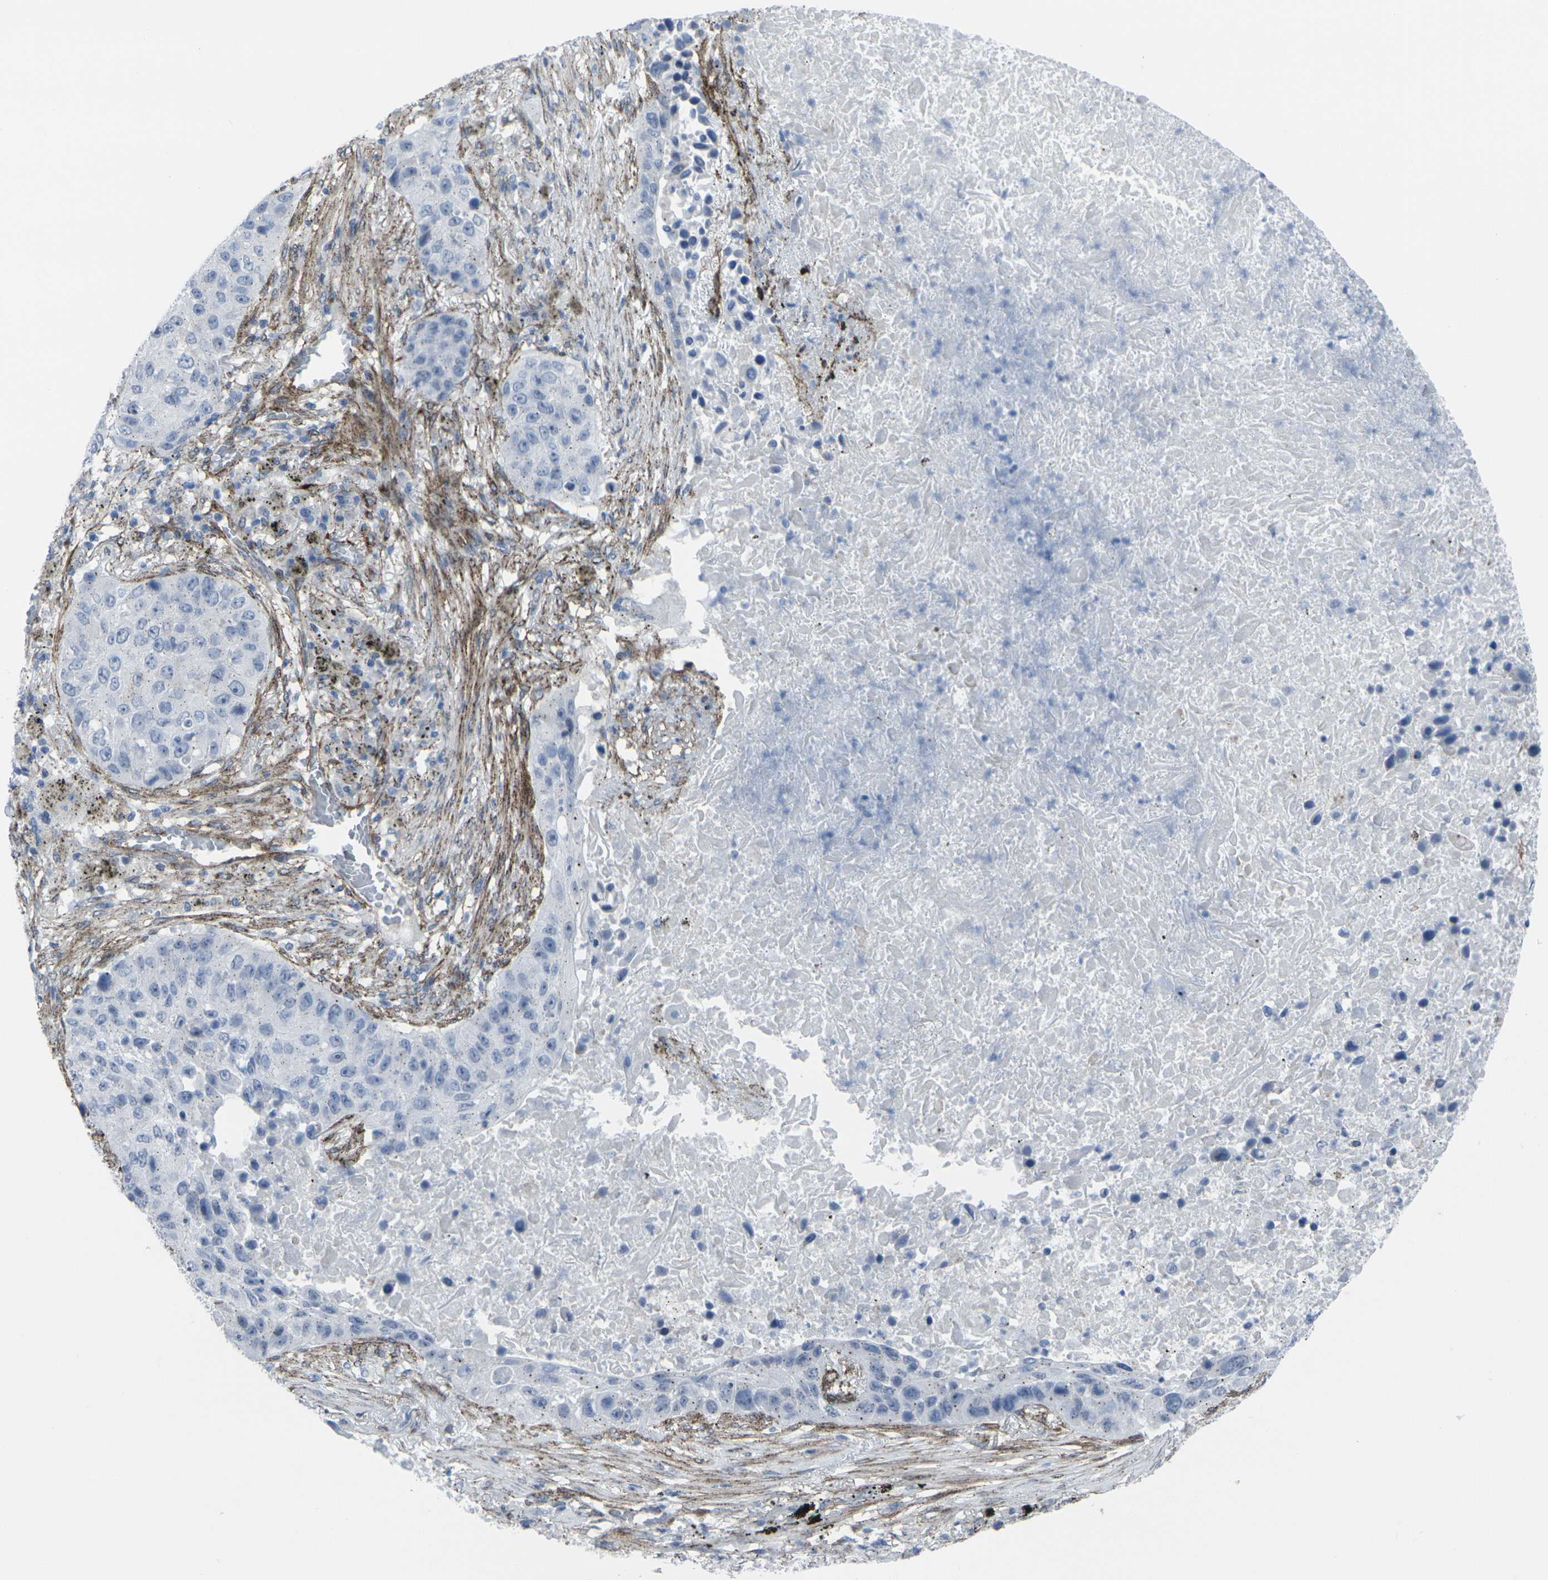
{"staining": {"intensity": "negative", "quantity": "none", "location": "none"}, "tissue": "lung cancer", "cell_type": "Tumor cells", "image_type": "cancer", "snomed": [{"axis": "morphology", "description": "Squamous cell carcinoma, NOS"}, {"axis": "topography", "description": "Lung"}], "caption": "Tumor cells are negative for protein expression in human lung squamous cell carcinoma.", "gene": "CDH11", "patient": {"sex": "male", "age": 57}}